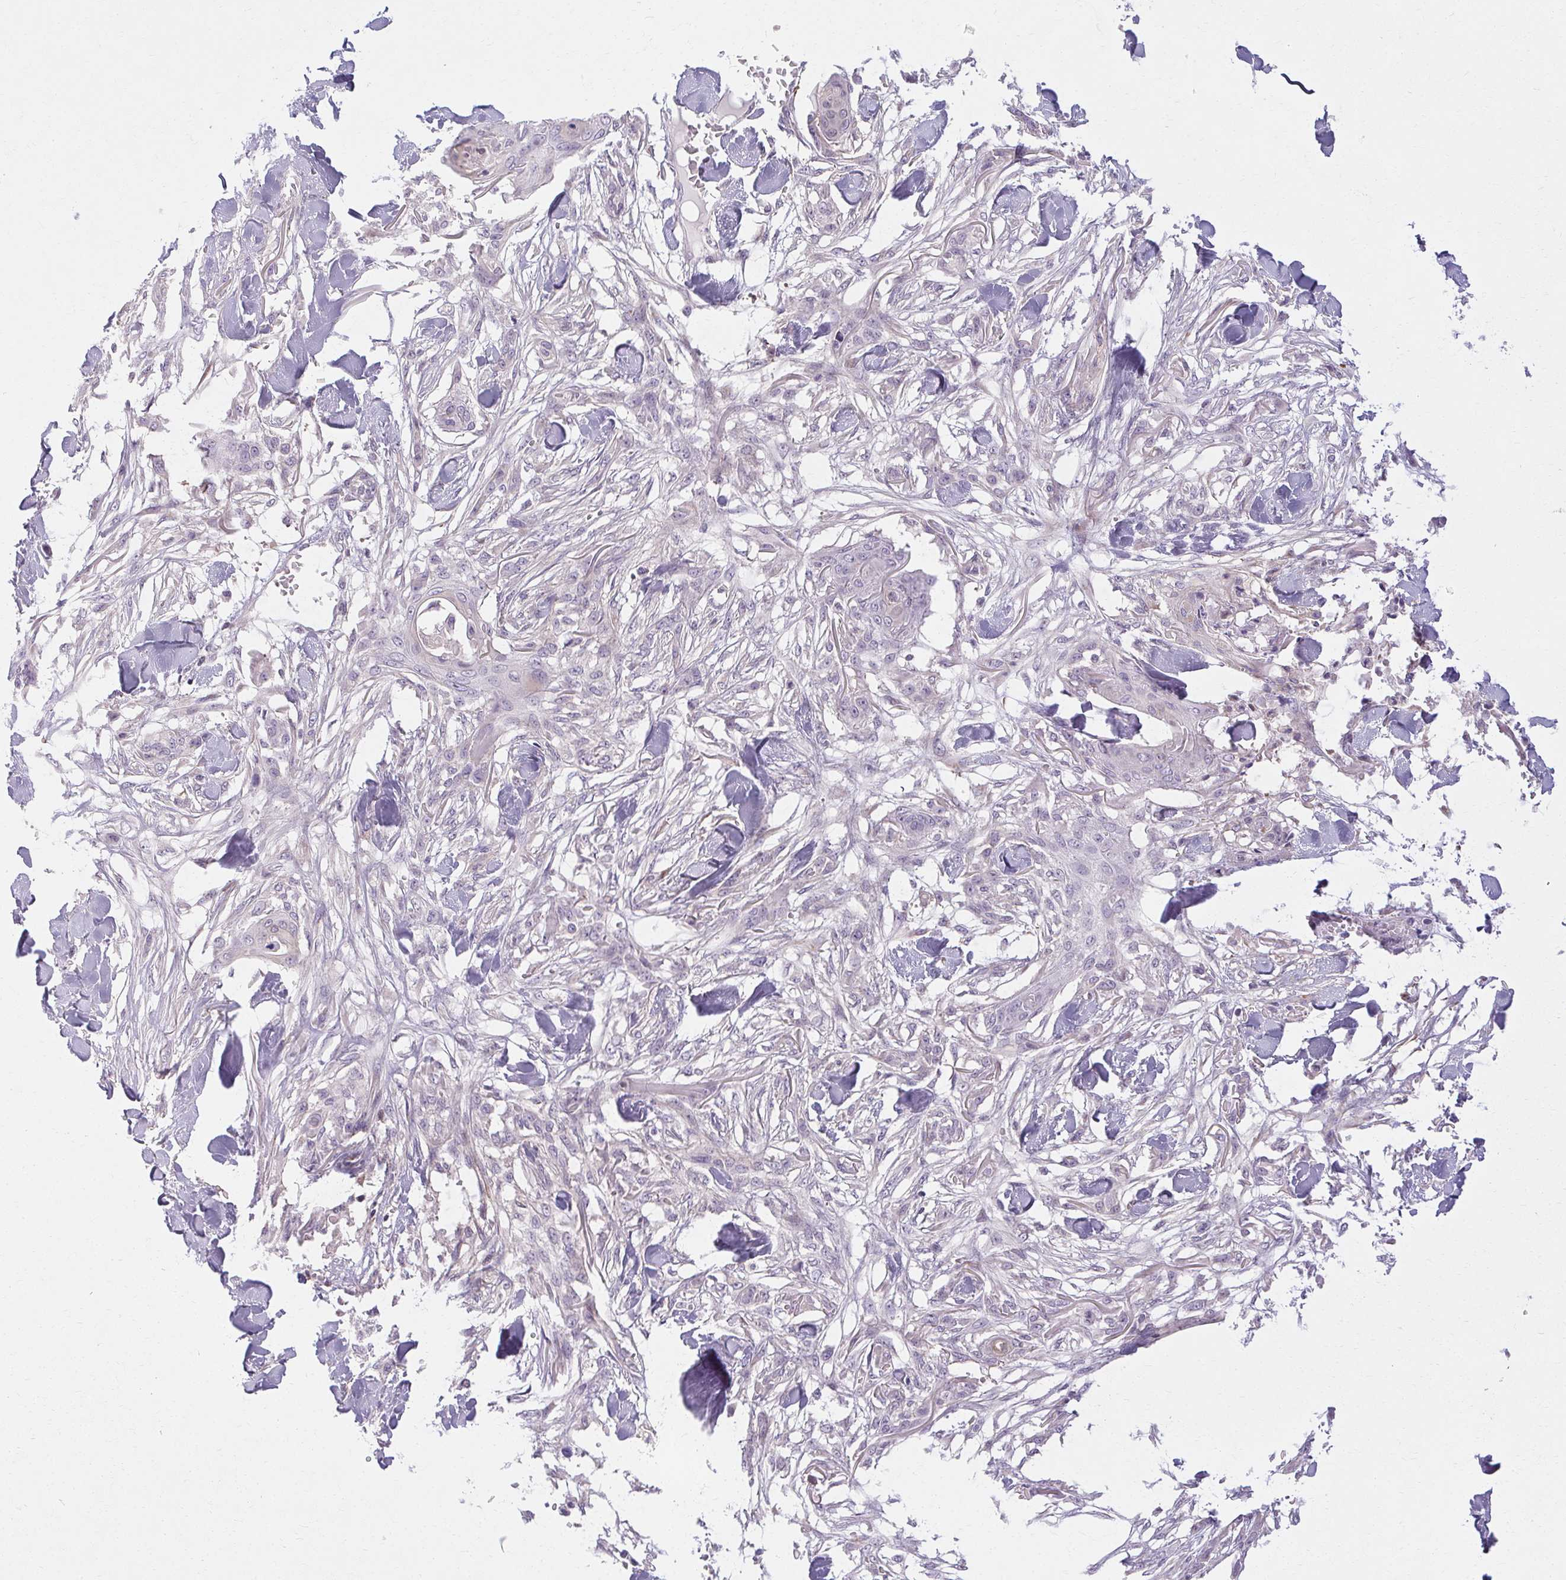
{"staining": {"intensity": "negative", "quantity": "none", "location": "none"}, "tissue": "skin cancer", "cell_type": "Tumor cells", "image_type": "cancer", "snomed": [{"axis": "morphology", "description": "Squamous cell carcinoma, NOS"}, {"axis": "topography", "description": "Skin"}], "caption": "Image shows no protein positivity in tumor cells of squamous cell carcinoma (skin) tissue. Nuclei are stained in blue.", "gene": "TMEM52B", "patient": {"sex": "female", "age": 59}}